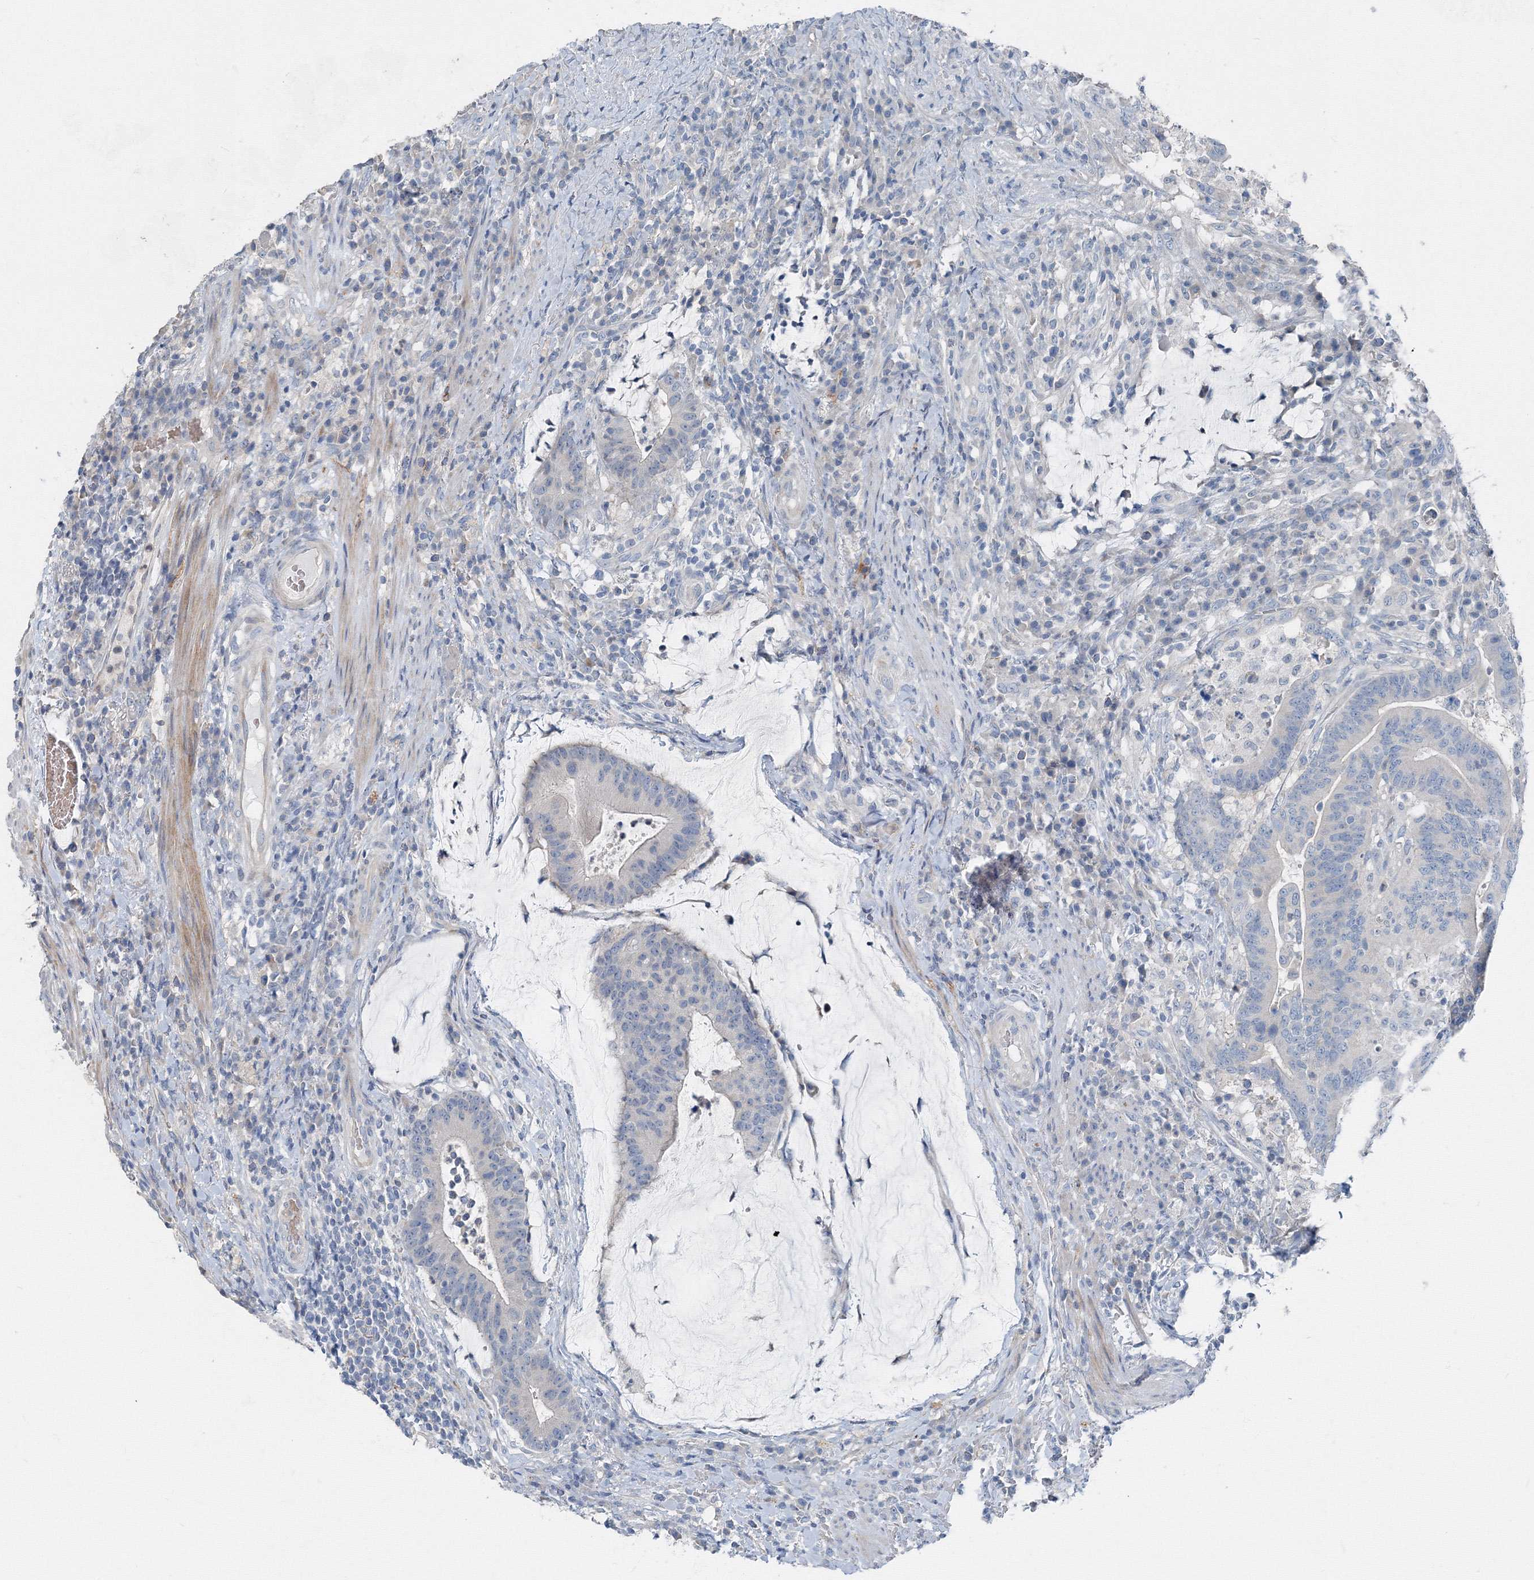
{"staining": {"intensity": "negative", "quantity": "none", "location": "none"}, "tissue": "colorectal cancer", "cell_type": "Tumor cells", "image_type": "cancer", "snomed": [{"axis": "morphology", "description": "Adenocarcinoma, NOS"}, {"axis": "topography", "description": "Colon"}], "caption": "A photomicrograph of human colorectal cancer is negative for staining in tumor cells. Nuclei are stained in blue.", "gene": "AASDH", "patient": {"sex": "female", "age": 66}}